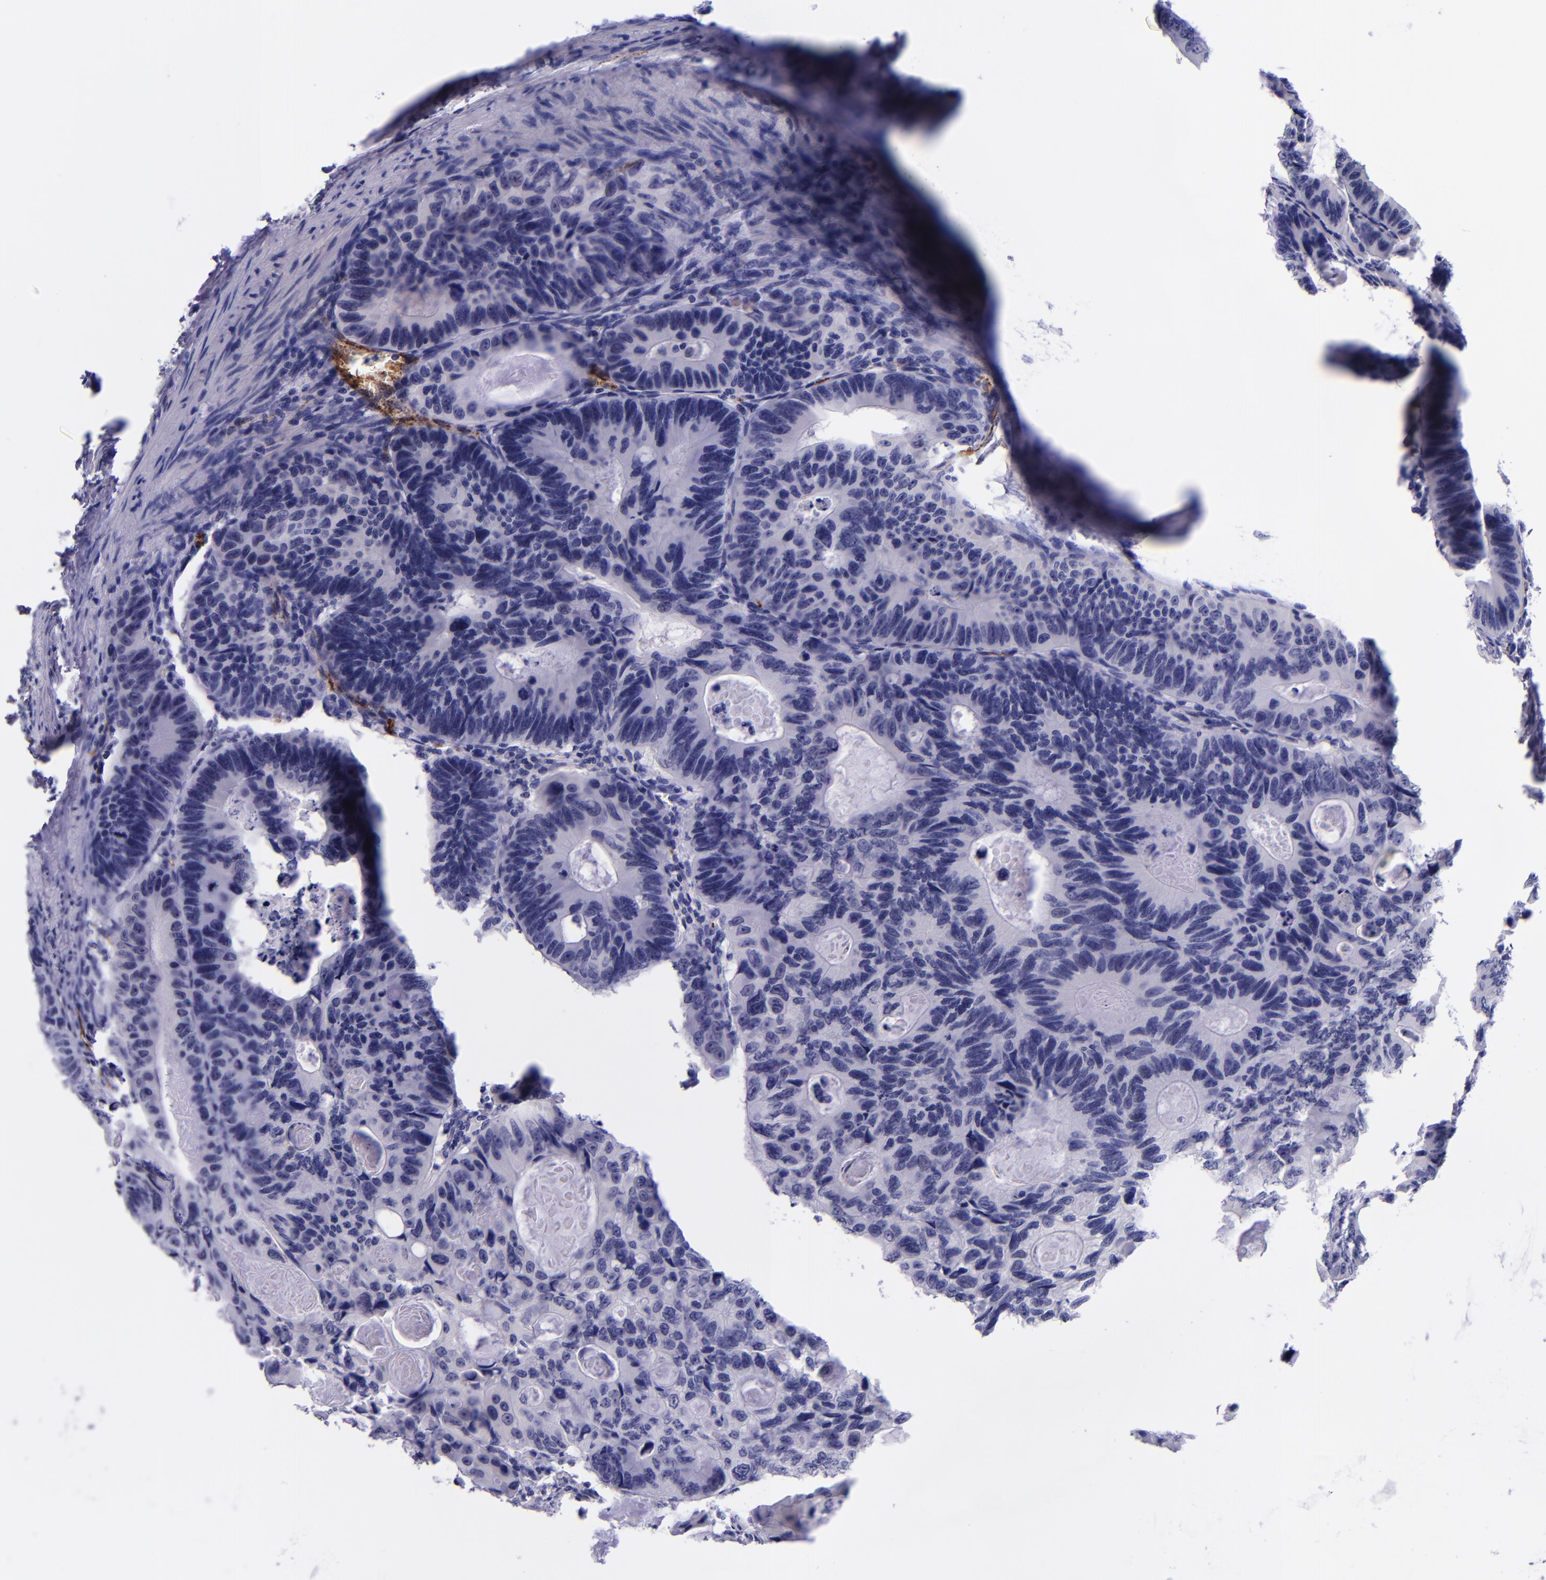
{"staining": {"intensity": "negative", "quantity": "none", "location": "none"}, "tissue": "colorectal cancer", "cell_type": "Tumor cells", "image_type": "cancer", "snomed": [{"axis": "morphology", "description": "Adenocarcinoma, NOS"}, {"axis": "topography", "description": "Colon"}], "caption": "Immunohistochemistry of colorectal cancer (adenocarcinoma) exhibits no expression in tumor cells.", "gene": "SELE", "patient": {"sex": "female", "age": 55}}